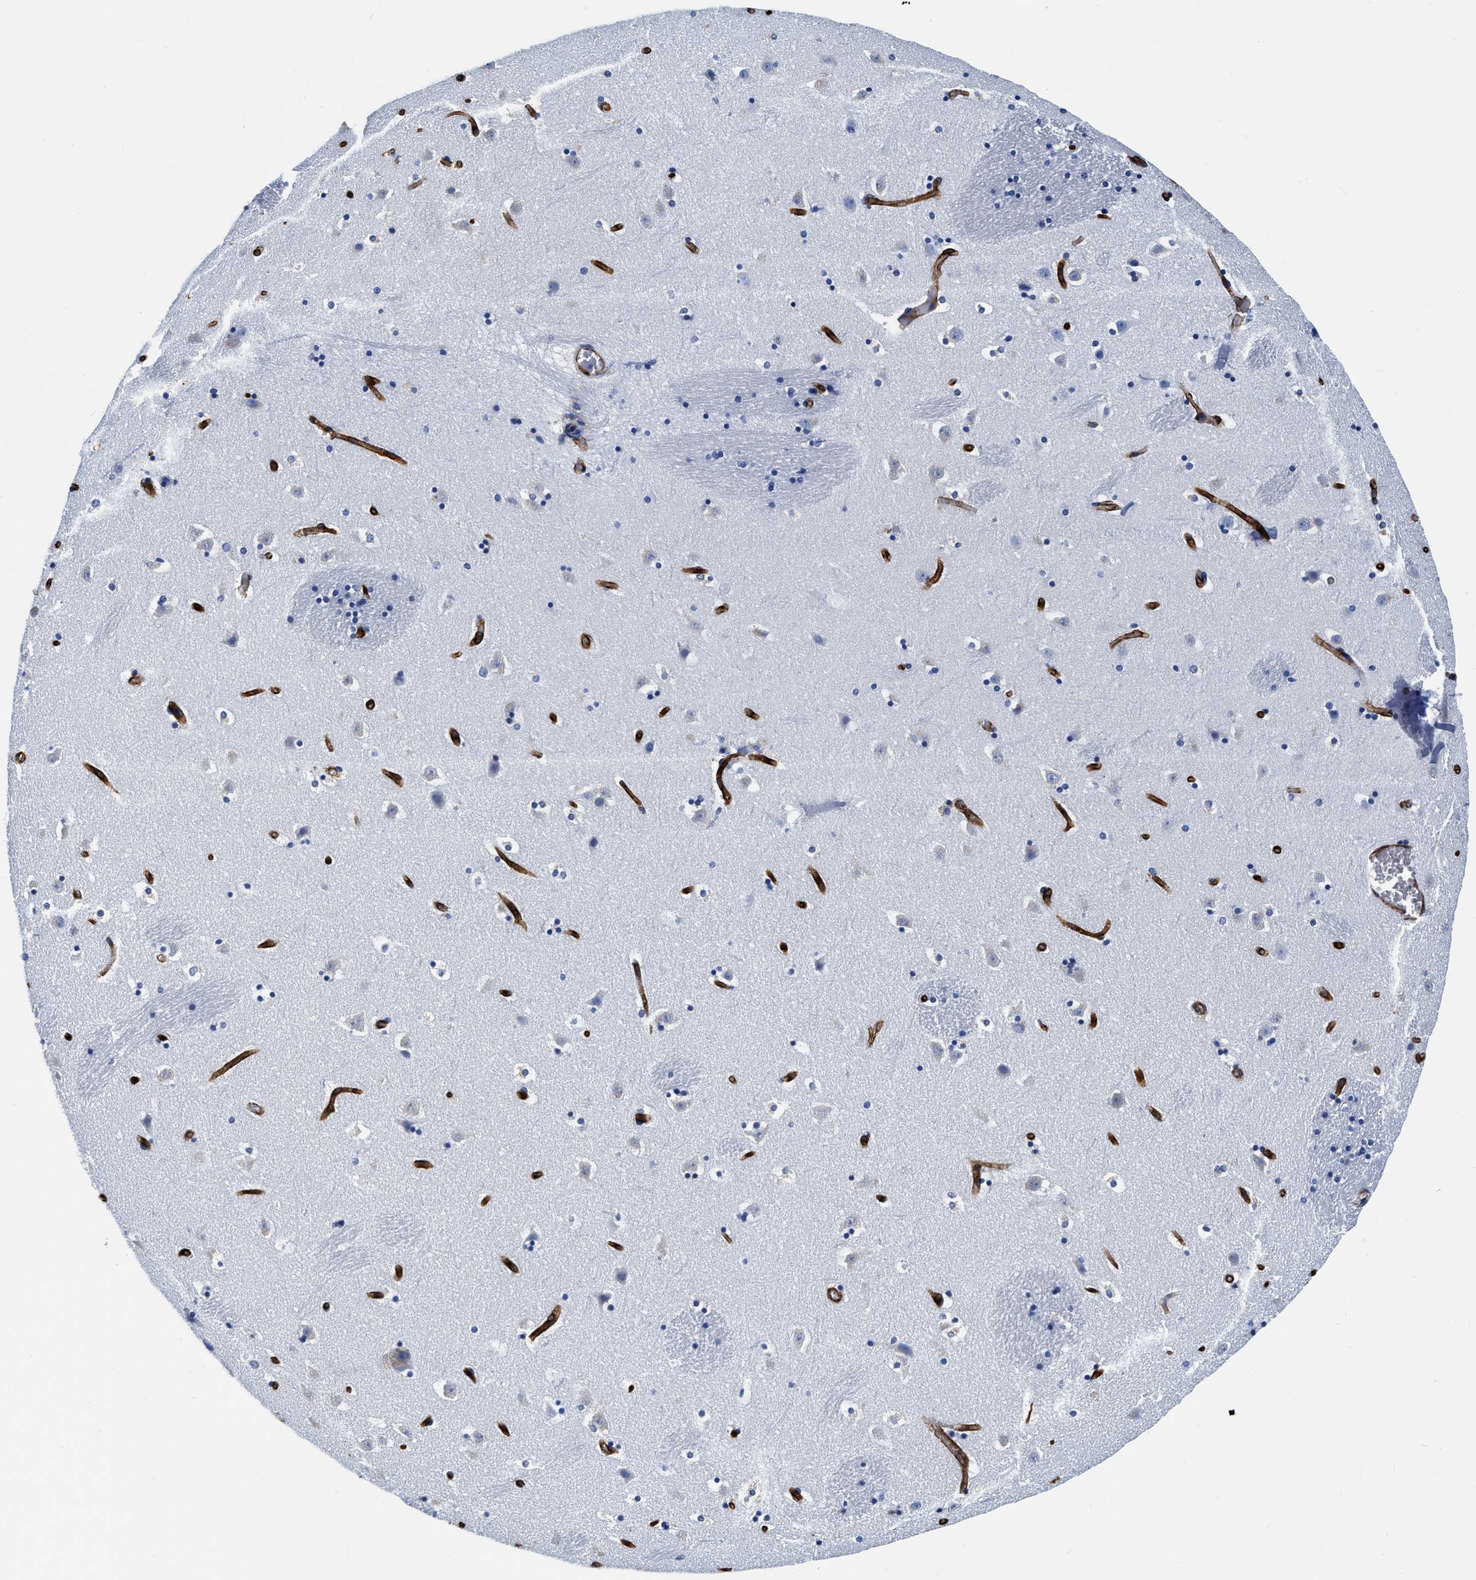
{"staining": {"intensity": "negative", "quantity": "none", "location": "none"}, "tissue": "caudate", "cell_type": "Glial cells", "image_type": "normal", "snomed": [{"axis": "morphology", "description": "Normal tissue, NOS"}, {"axis": "topography", "description": "Lateral ventricle wall"}], "caption": "High power microscopy photomicrograph of an immunohistochemistry photomicrograph of normal caudate, revealing no significant expression in glial cells.", "gene": "TVP23B", "patient": {"sex": "male", "age": 45}}